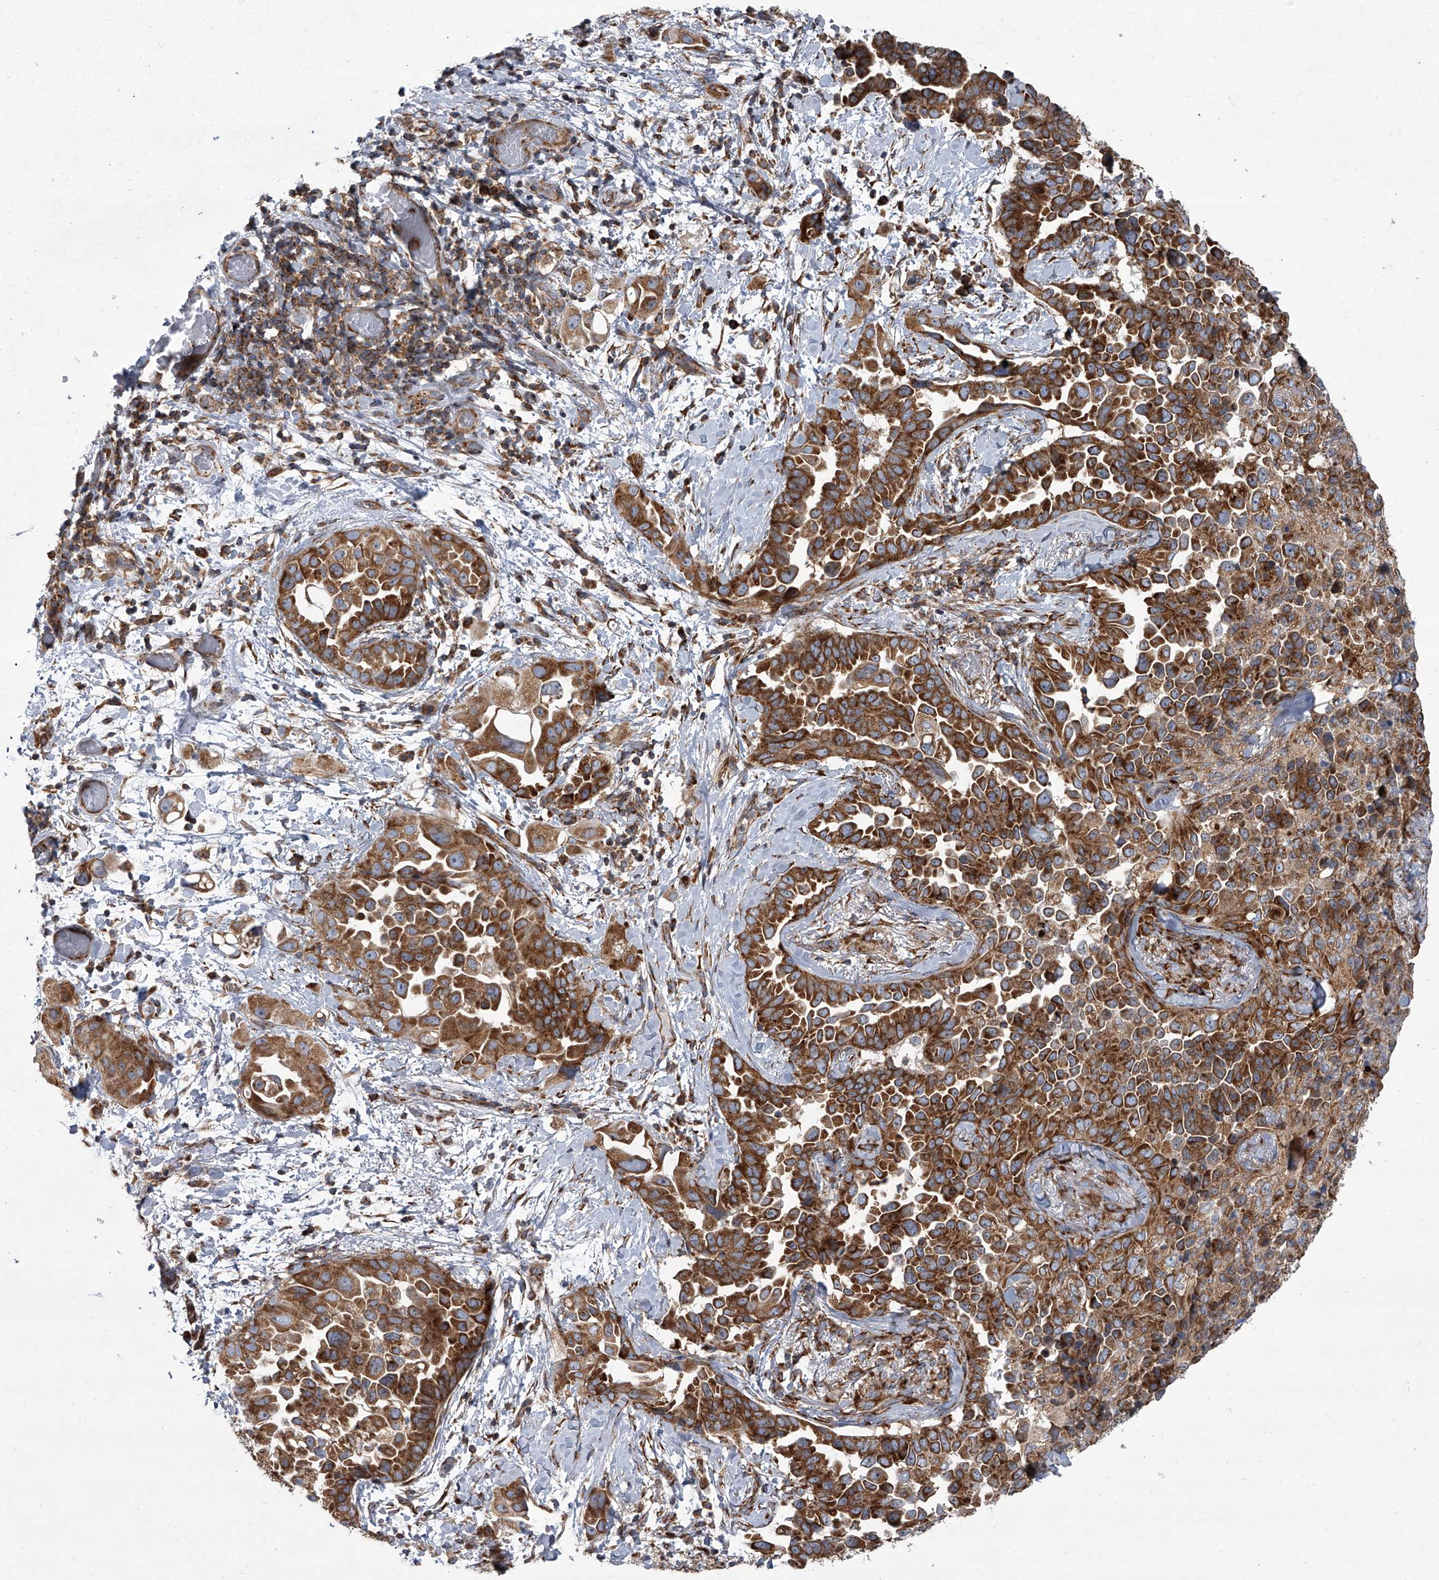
{"staining": {"intensity": "strong", "quantity": ">75%", "location": "cytoplasmic/membranous"}, "tissue": "lung cancer", "cell_type": "Tumor cells", "image_type": "cancer", "snomed": [{"axis": "morphology", "description": "Adenocarcinoma, NOS"}, {"axis": "topography", "description": "Lung"}], "caption": "Lung cancer (adenocarcinoma) tissue reveals strong cytoplasmic/membranous positivity in about >75% of tumor cells", "gene": "ZC3H15", "patient": {"sex": "female", "age": 67}}